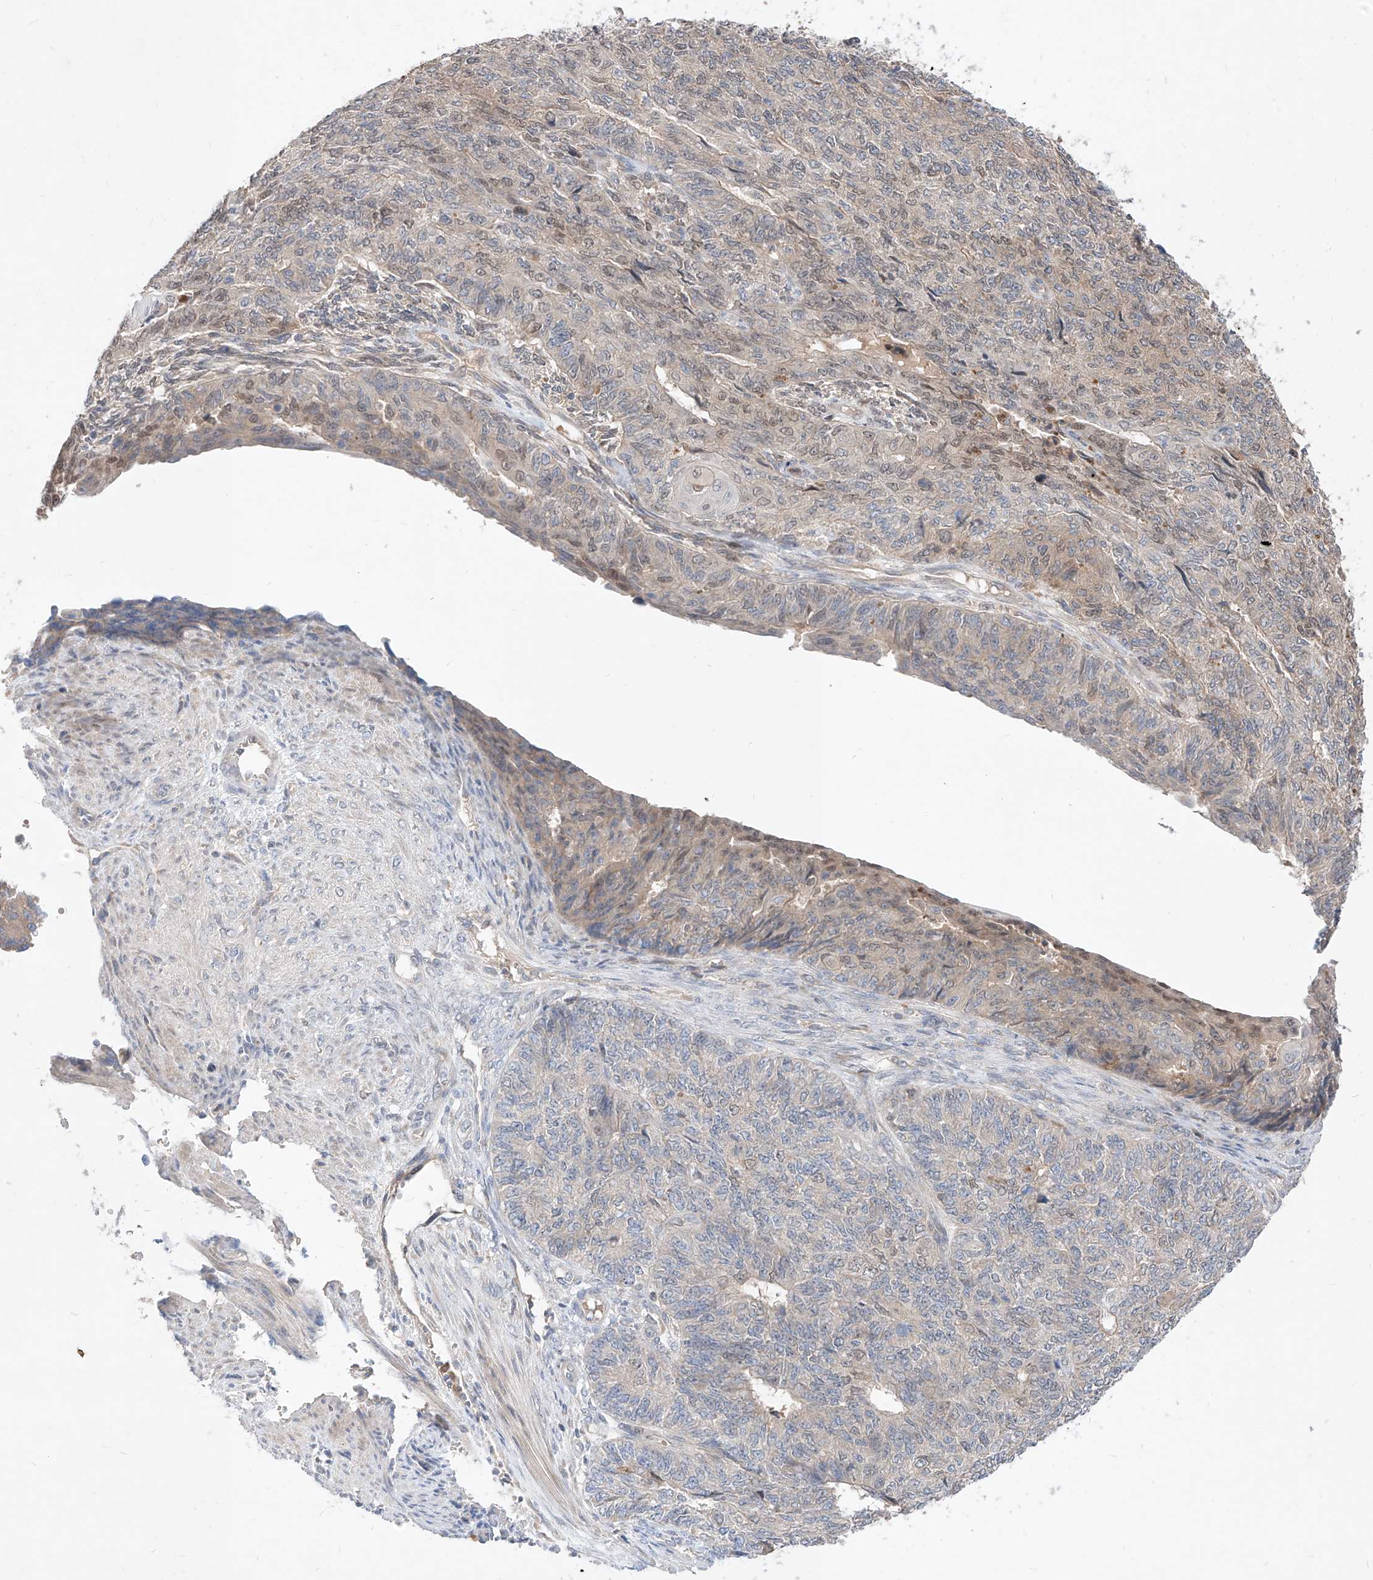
{"staining": {"intensity": "weak", "quantity": "<25%", "location": "cytoplasmic/membranous,nuclear"}, "tissue": "endometrial cancer", "cell_type": "Tumor cells", "image_type": "cancer", "snomed": [{"axis": "morphology", "description": "Adenocarcinoma, NOS"}, {"axis": "topography", "description": "Endometrium"}], "caption": "Tumor cells are negative for protein expression in human endometrial cancer. Nuclei are stained in blue.", "gene": "TSNAX", "patient": {"sex": "female", "age": 32}}